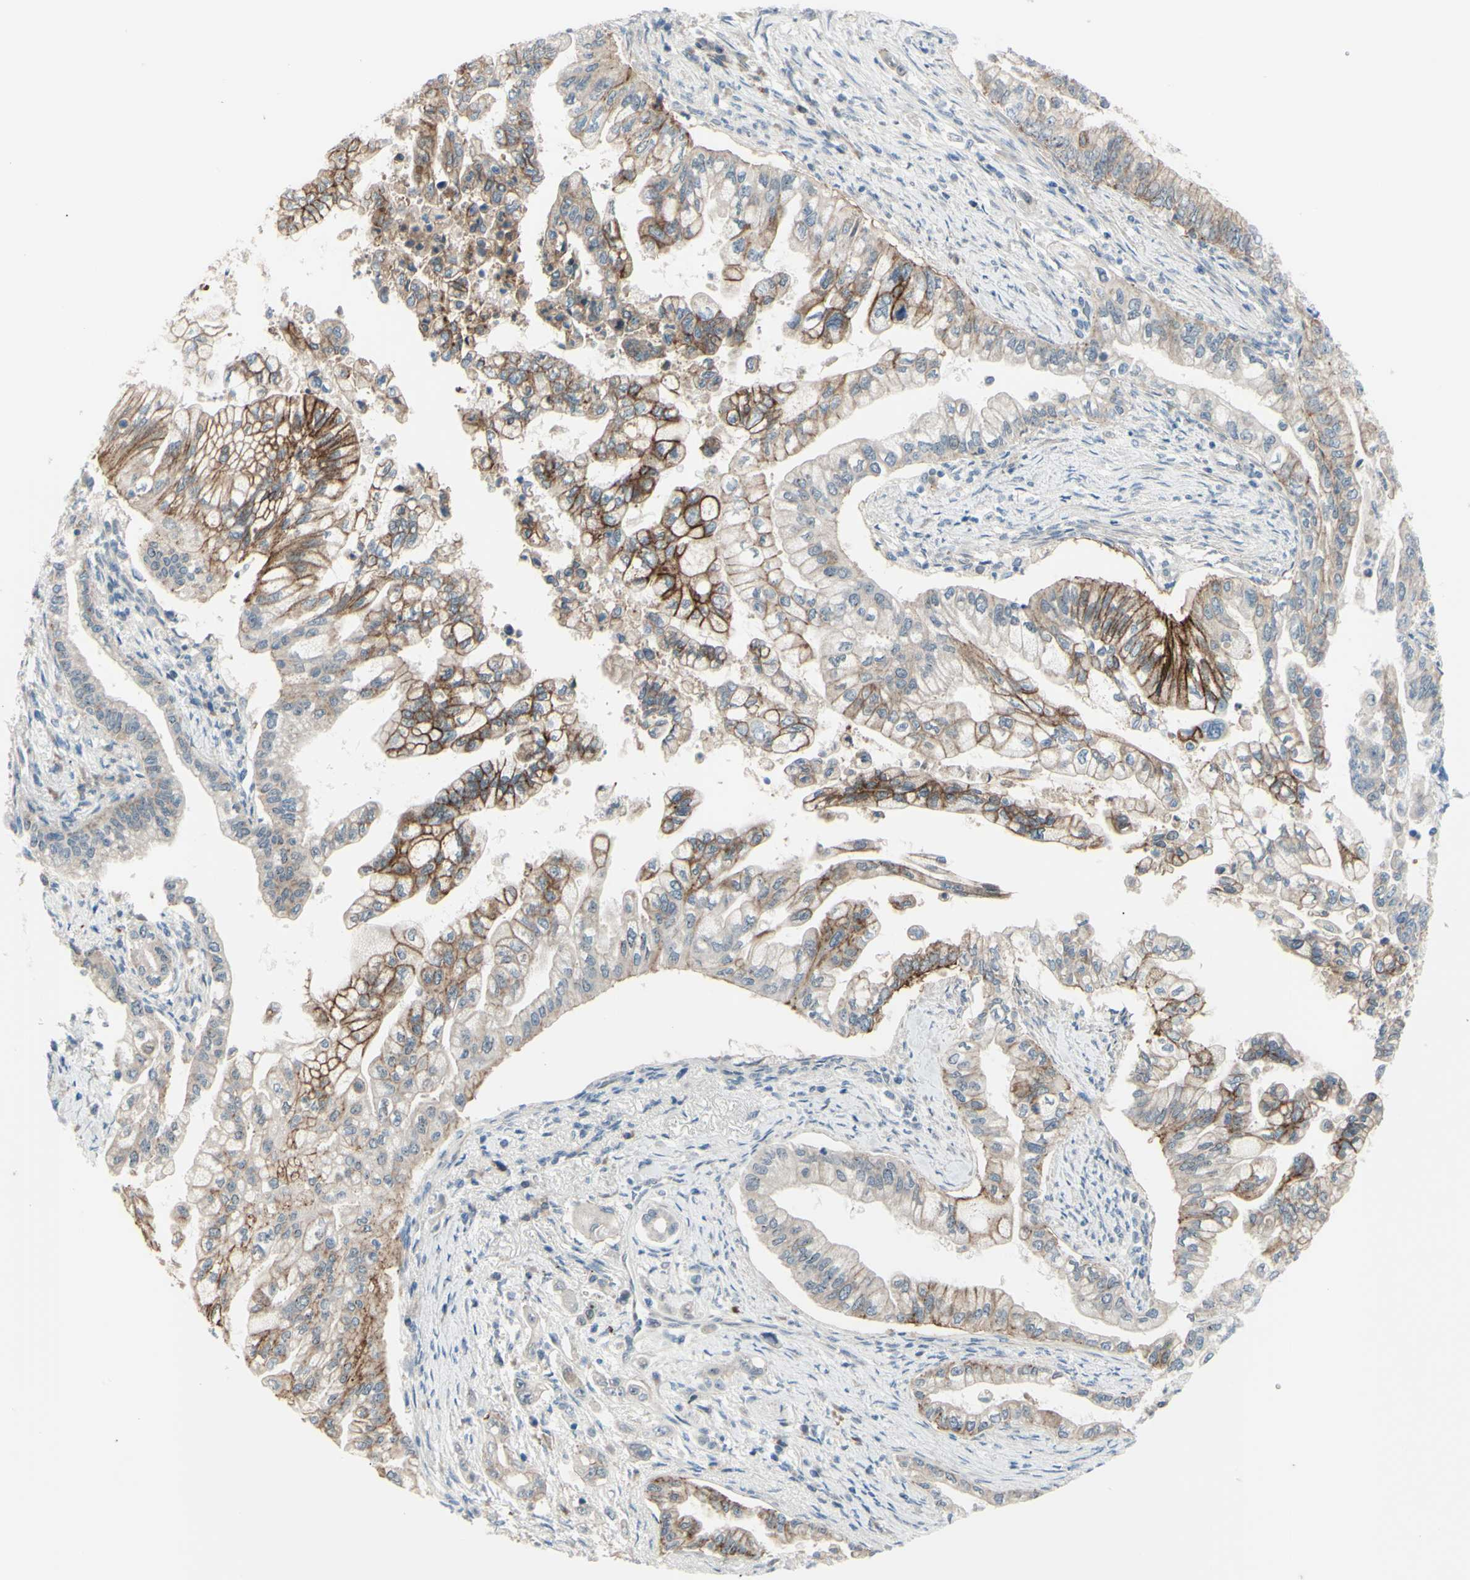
{"staining": {"intensity": "strong", "quantity": "25%-75%", "location": "cytoplasmic/membranous"}, "tissue": "pancreatic cancer", "cell_type": "Tumor cells", "image_type": "cancer", "snomed": [{"axis": "morphology", "description": "Normal tissue, NOS"}, {"axis": "topography", "description": "Pancreas"}], "caption": "Pancreatic cancer was stained to show a protein in brown. There is high levels of strong cytoplasmic/membranous staining in about 25%-75% of tumor cells.", "gene": "LRRK1", "patient": {"sex": "male", "age": 42}}